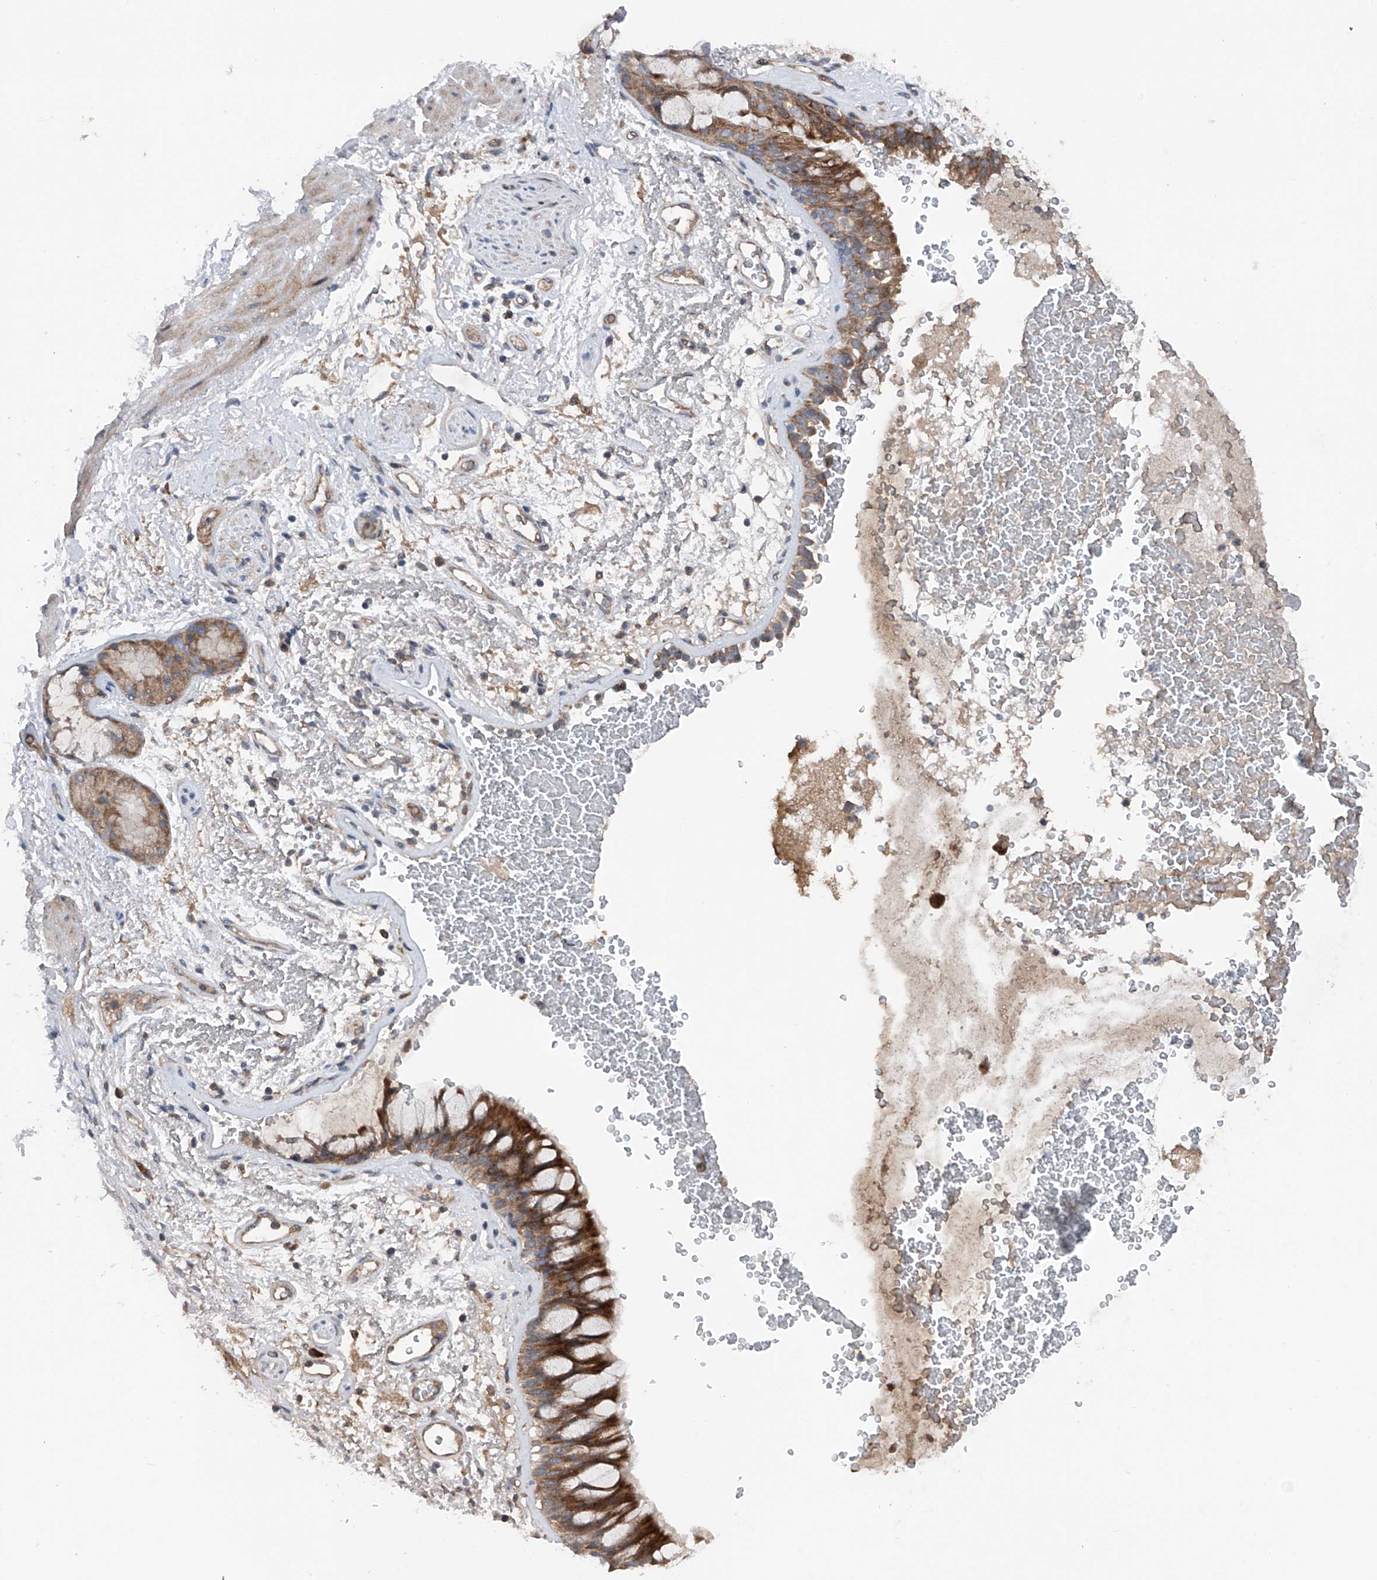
{"staining": {"intensity": "strong", "quantity": ">75%", "location": "cytoplasmic/membranous"}, "tissue": "bronchus", "cell_type": "Respiratory epithelial cells", "image_type": "normal", "snomed": [{"axis": "morphology", "description": "Normal tissue, NOS"}, {"axis": "morphology", "description": "Squamous cell carcinoma, NOS"}, {"axis": "topography", "description": "Lymph node"}, {"axis": "topography", "description": "Bronchus"}, {"axis": "topography", "description": "Lung"}], "caption": "Protein staining by IHC reveals strong cytoplasmic/membranous expression in approximately >75% of respiratory epithelial cells in benign bronchus. Nuclei are stained in blue.", "gene": "DAD1", "patient": {"sex": "male", "age": 66}}